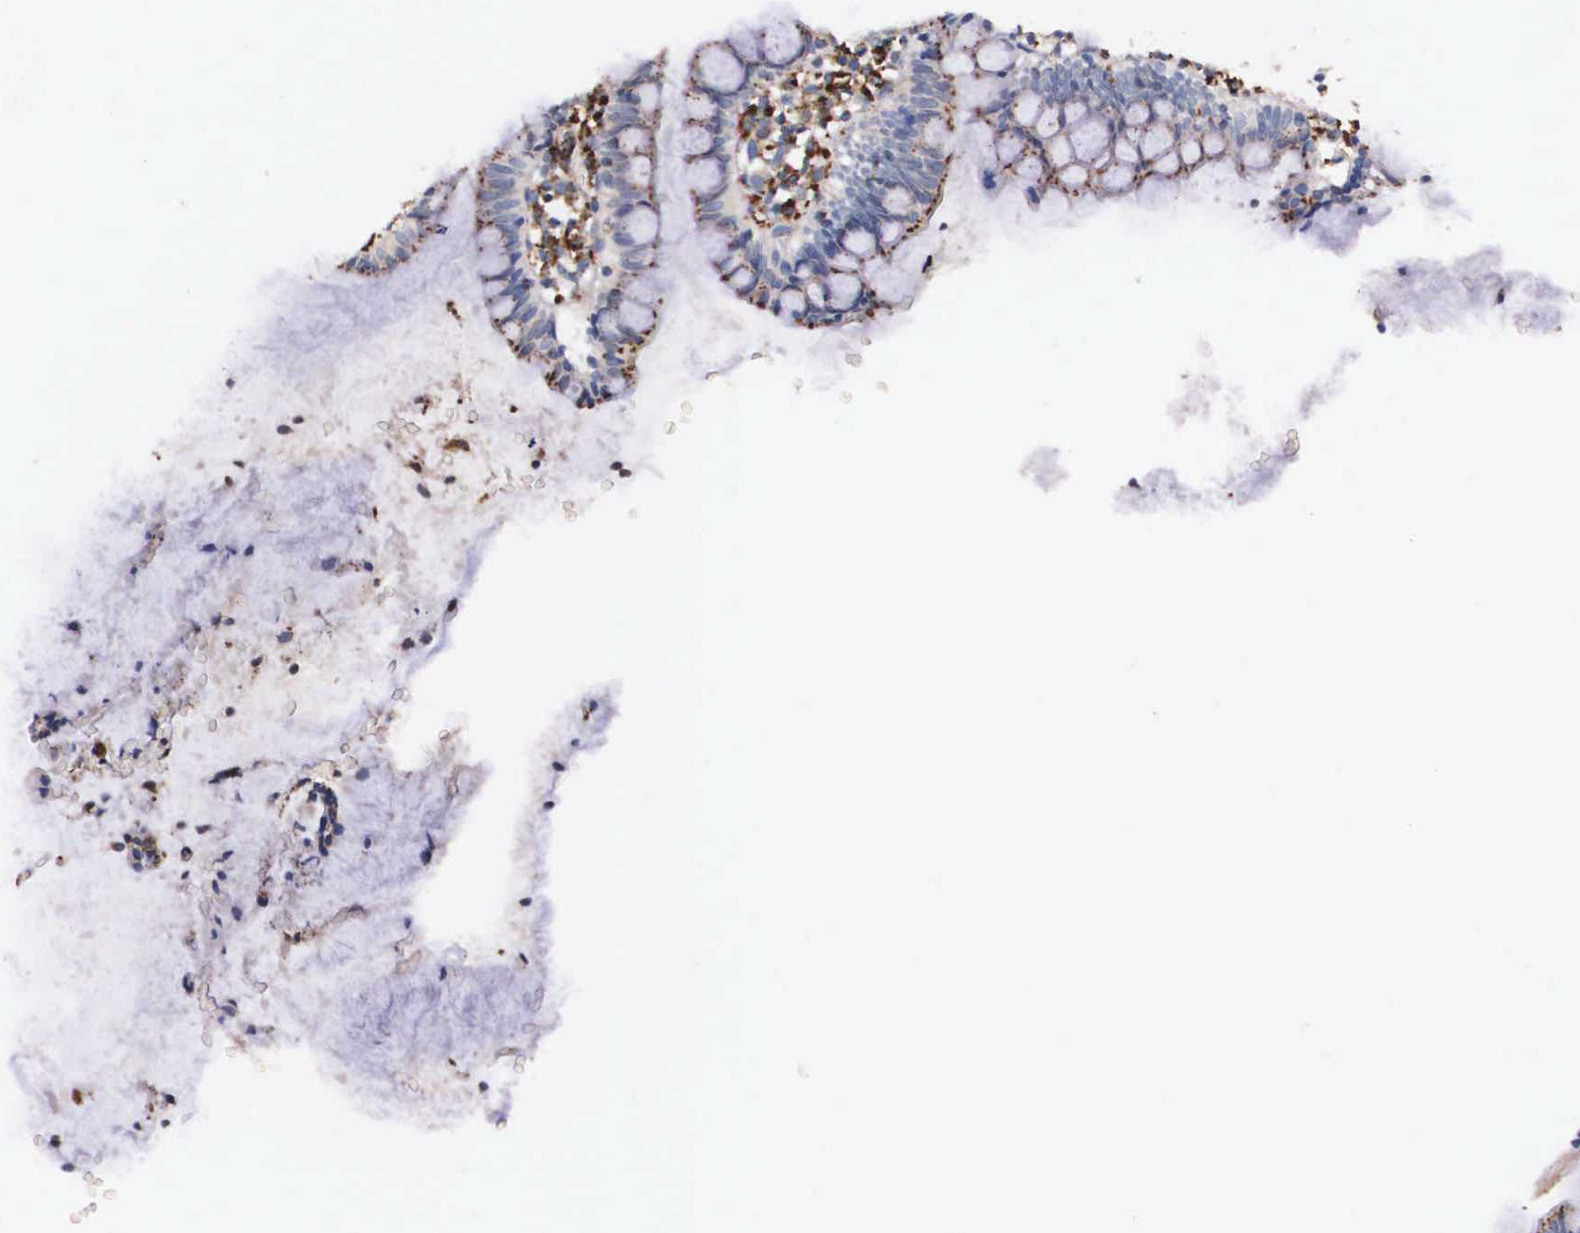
{"staining": {"intensity": "weak", "quantity": "25%-75%", "location": "cytoplasmic/membranous"}, "tissue": "small intestine", "cell_type": "Glandular cells", "image_type": "normal", "snomed": [{"axis": "morphology", "description": "Normal tissue, NOS"}, {"axis": "topography", "description": "Small intestine"}], "caption": "DAB immunohistochemical staining of unremarkable human small intestine demonstrates weak cytoplasmic/membranous protein positivity in approximately 25%-75% of glandular cells.", "gene": "NAGA", "patient": {"sex": "male", "age": 1}}